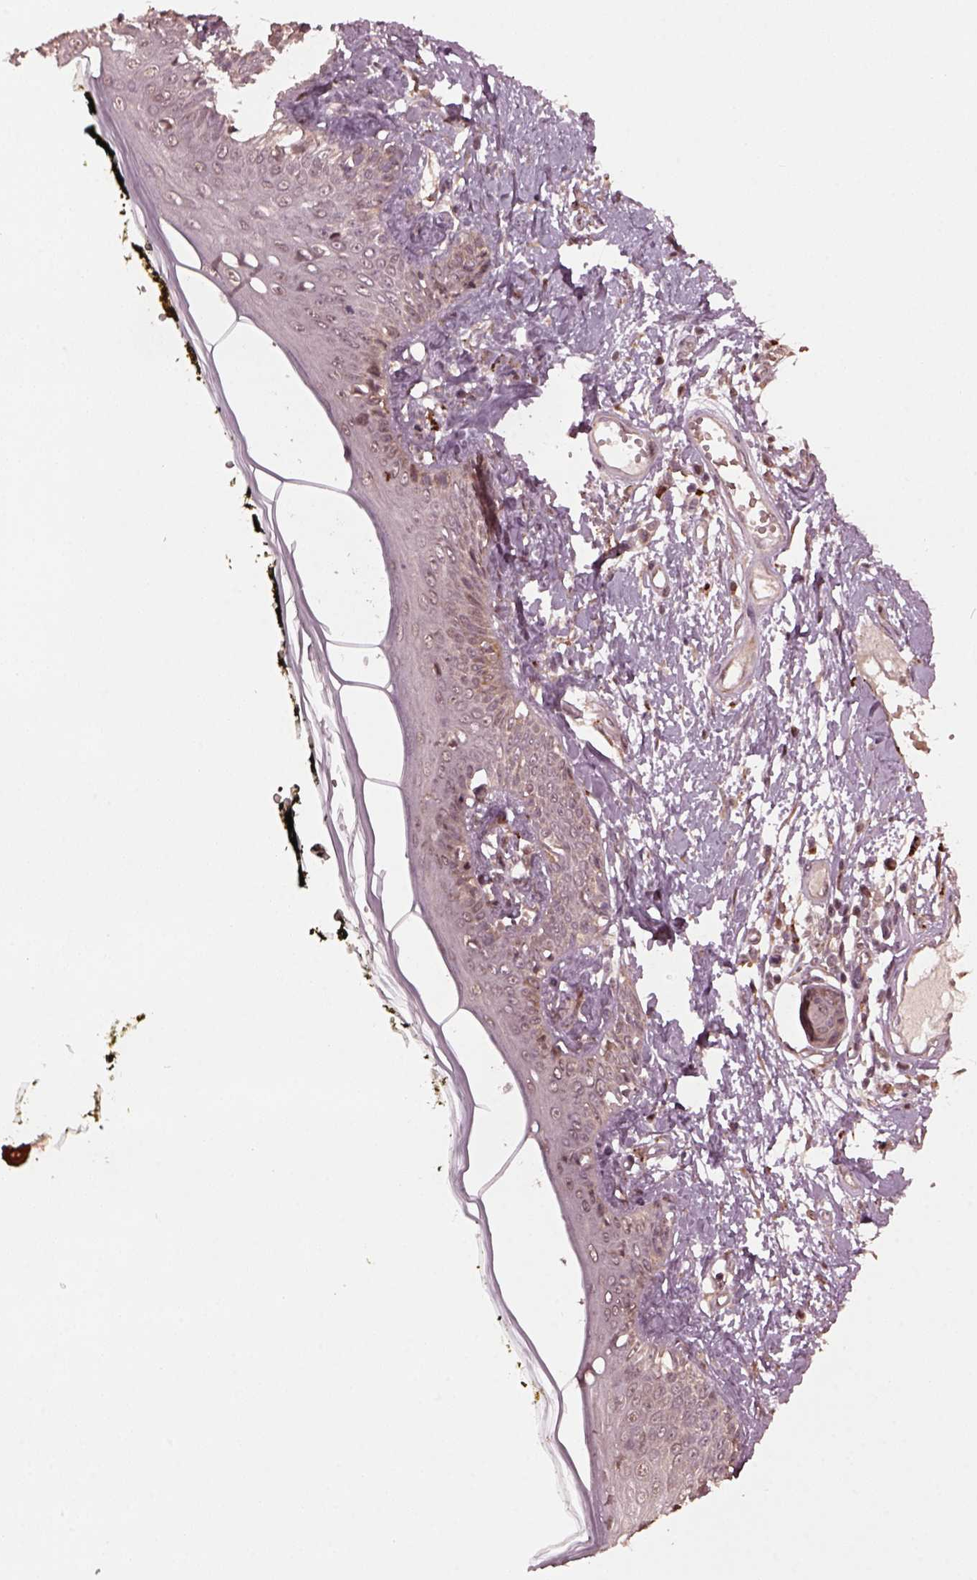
{"staining": {"intensity": "negative", "quantity": "none", "location": "none"}, "tissue": "skin", "cell_type": "Fibroblasts", "image_type": "normal", "snomed": [{"axis": "morphology", "description": "Normal tissue, NOS"}, {"axis": "topography", "description": "Skin"}], "caption": "An immunohistochemistry histopathology image of normal skin is shown. There is no staining in fibroblasts of skin. (Brightfield microscopy of DAB (3,3'-diaminobenzidine) immunohistochemistry (IHC) at high magnification).", "gene": "RUFY3", "patient": {"sex": "male", "age": 76}}